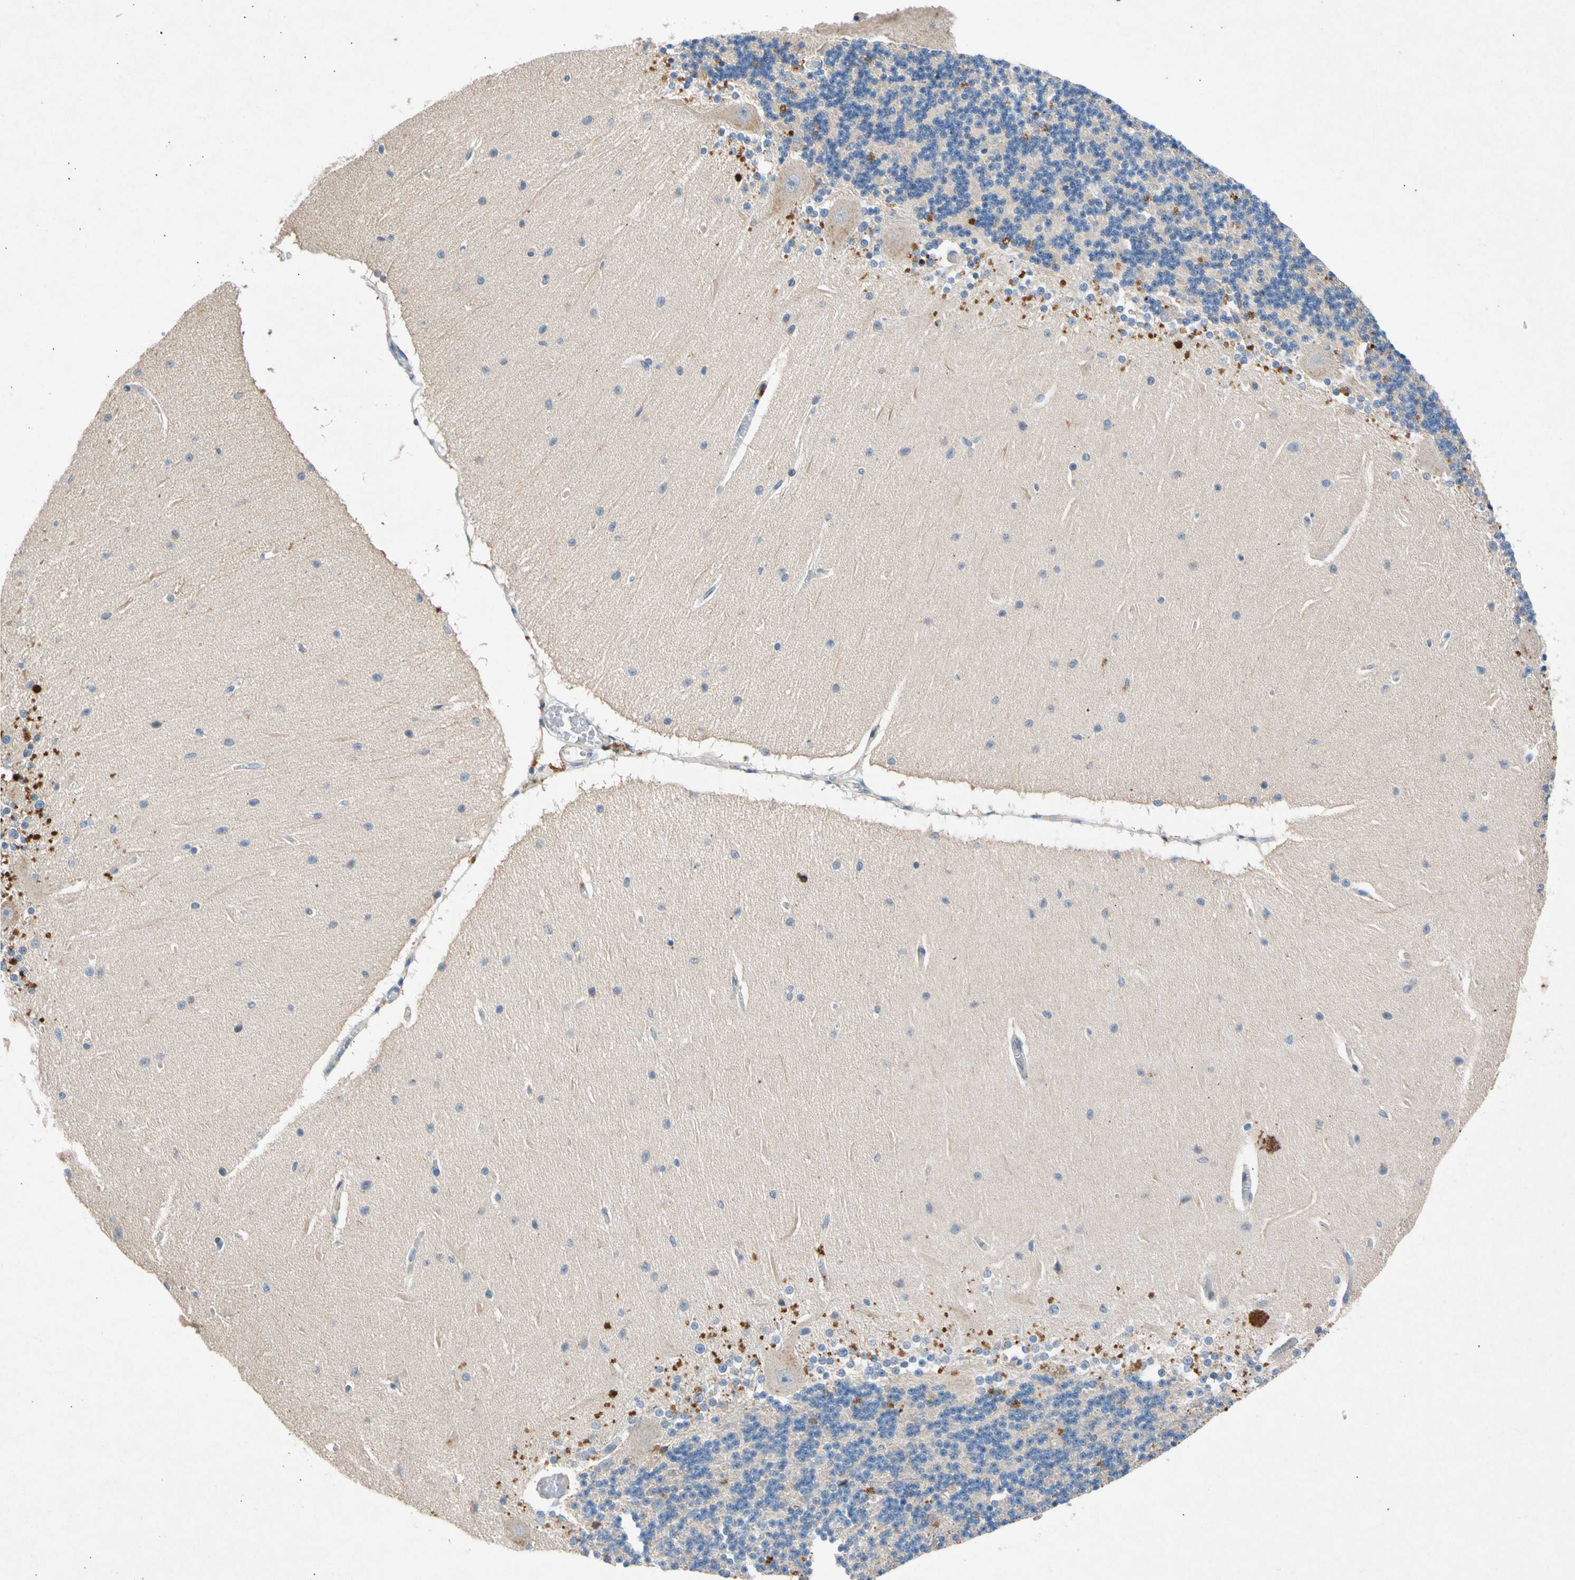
{"staining": {"intensity": "negative", "quantity": "none", "location": "none"}, "tissue": "cerebellum", "cell_type": "Cells in granular layer", "image_type": "normal", "snomed": [{"axis": "morphology", "description": "Normal tissue, NOS"}, {"axis": "topography", "description": "Cerebellum"}], "caption": "Immunohistochemistry (IHC) photomicrograph of unremarkable human cerebellum stained for a protein (brown), which demonstrates no positivity in cells in granular layer. The staining is performed using DAB brown chromogen with nuclei counter-stained in using hematoxylin.", "gene": "GASK1B", "patient": {"sex": "female", "age": 54}}